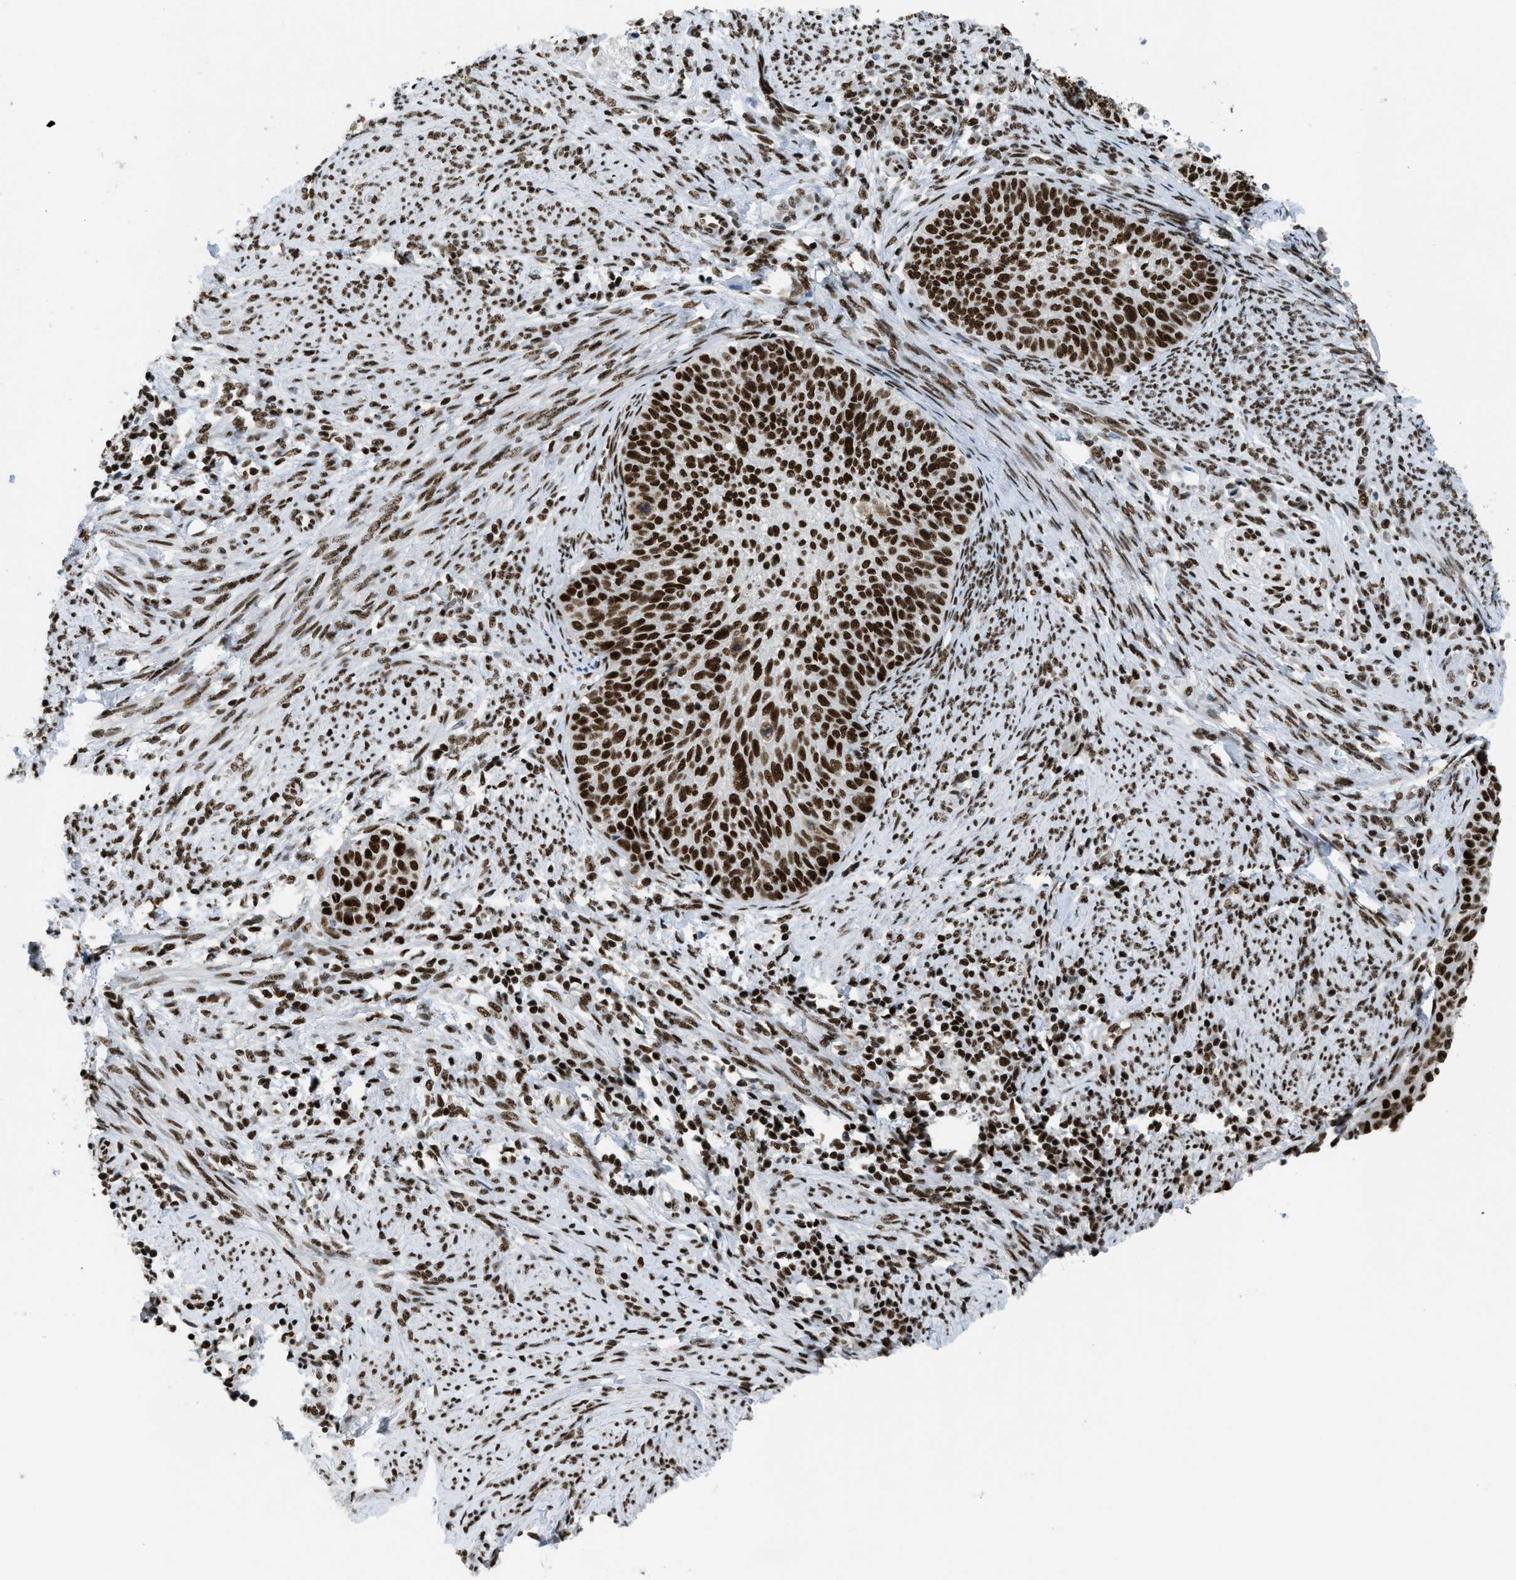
{"staining": {"intensity": "strong", "quantity": ">75%", "location": "nuclear"}, "tissue": "cervical cancer", "cell_type": "Tumor cells", "image_type": "cancer", "snomed": [{"axis": "morphology", "description": "Squamous cell carcinoma, NOS"}, {"axis": "topography", "description": "Cervix"}], "caption": "This image shows immunohistochemistry (IHC) staining of human cervical squamous cell carcinoma, with high strong nuclear expression in about >75% of tumor cells.", "gene": "SCAF4", "patient": {"sex": "female", "age": 70}}